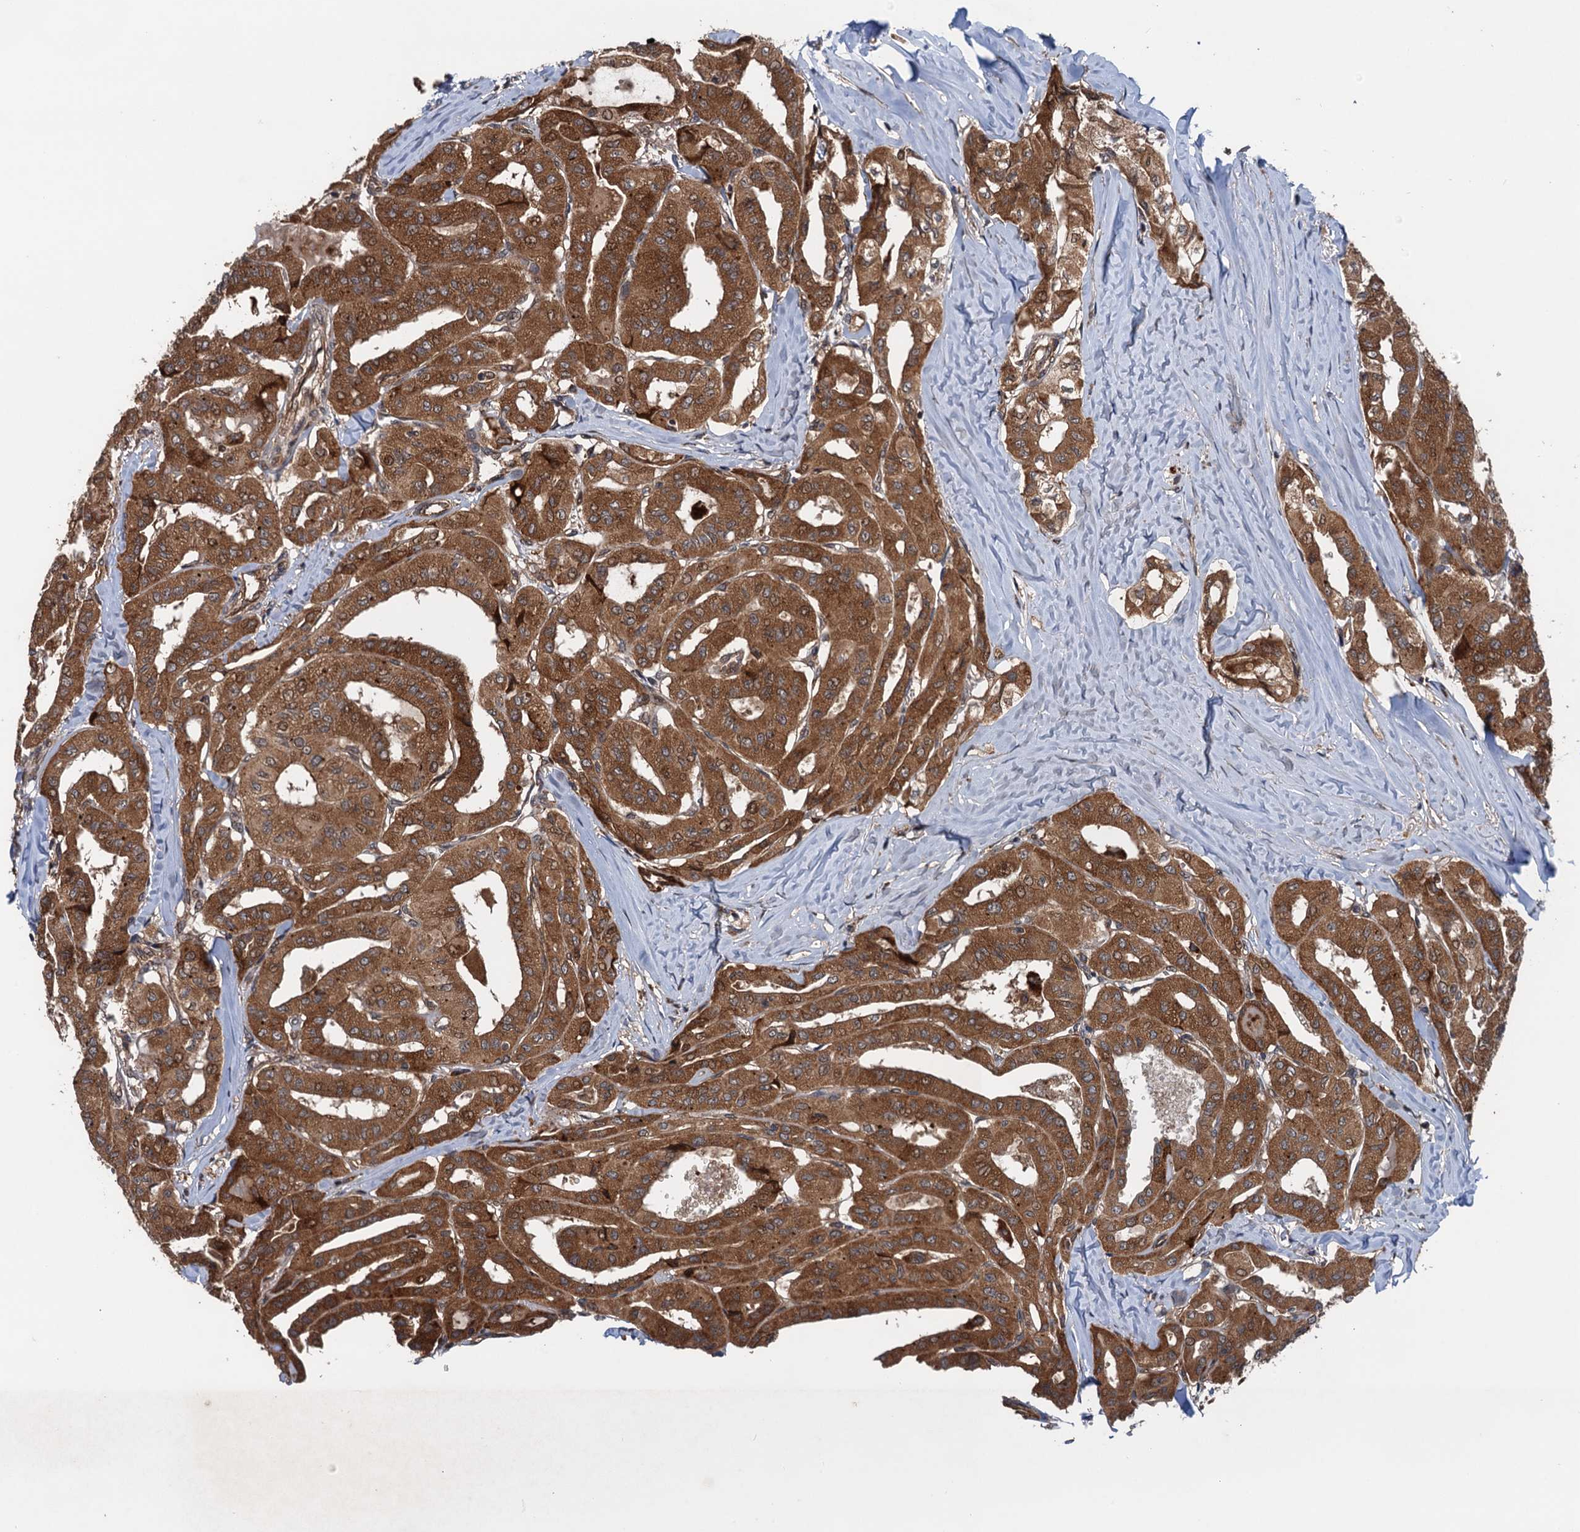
{"staining": {"intensity": "strong", "quantity": ">75%", "location": "cytoplasmic/membranous,nuclear"}, "tissue": "thyroid cancer", "cell_type": "Tumor cells", "image_type": "cancer", "snomed": [{"axis": "morphology", "description": "Papillary adenocarcinoma, NOS"}, {"axis": "topography", "description": "Thyroid gland"}], "caption": "IHC (DAB) staining of human thyroid cancer reveals strong cytoplasmic/membranous and nuclear protein positivity in about >75% of tumor cells.", "gene": "NLRP10", "patient": {"sex": "female", "age": 59}}